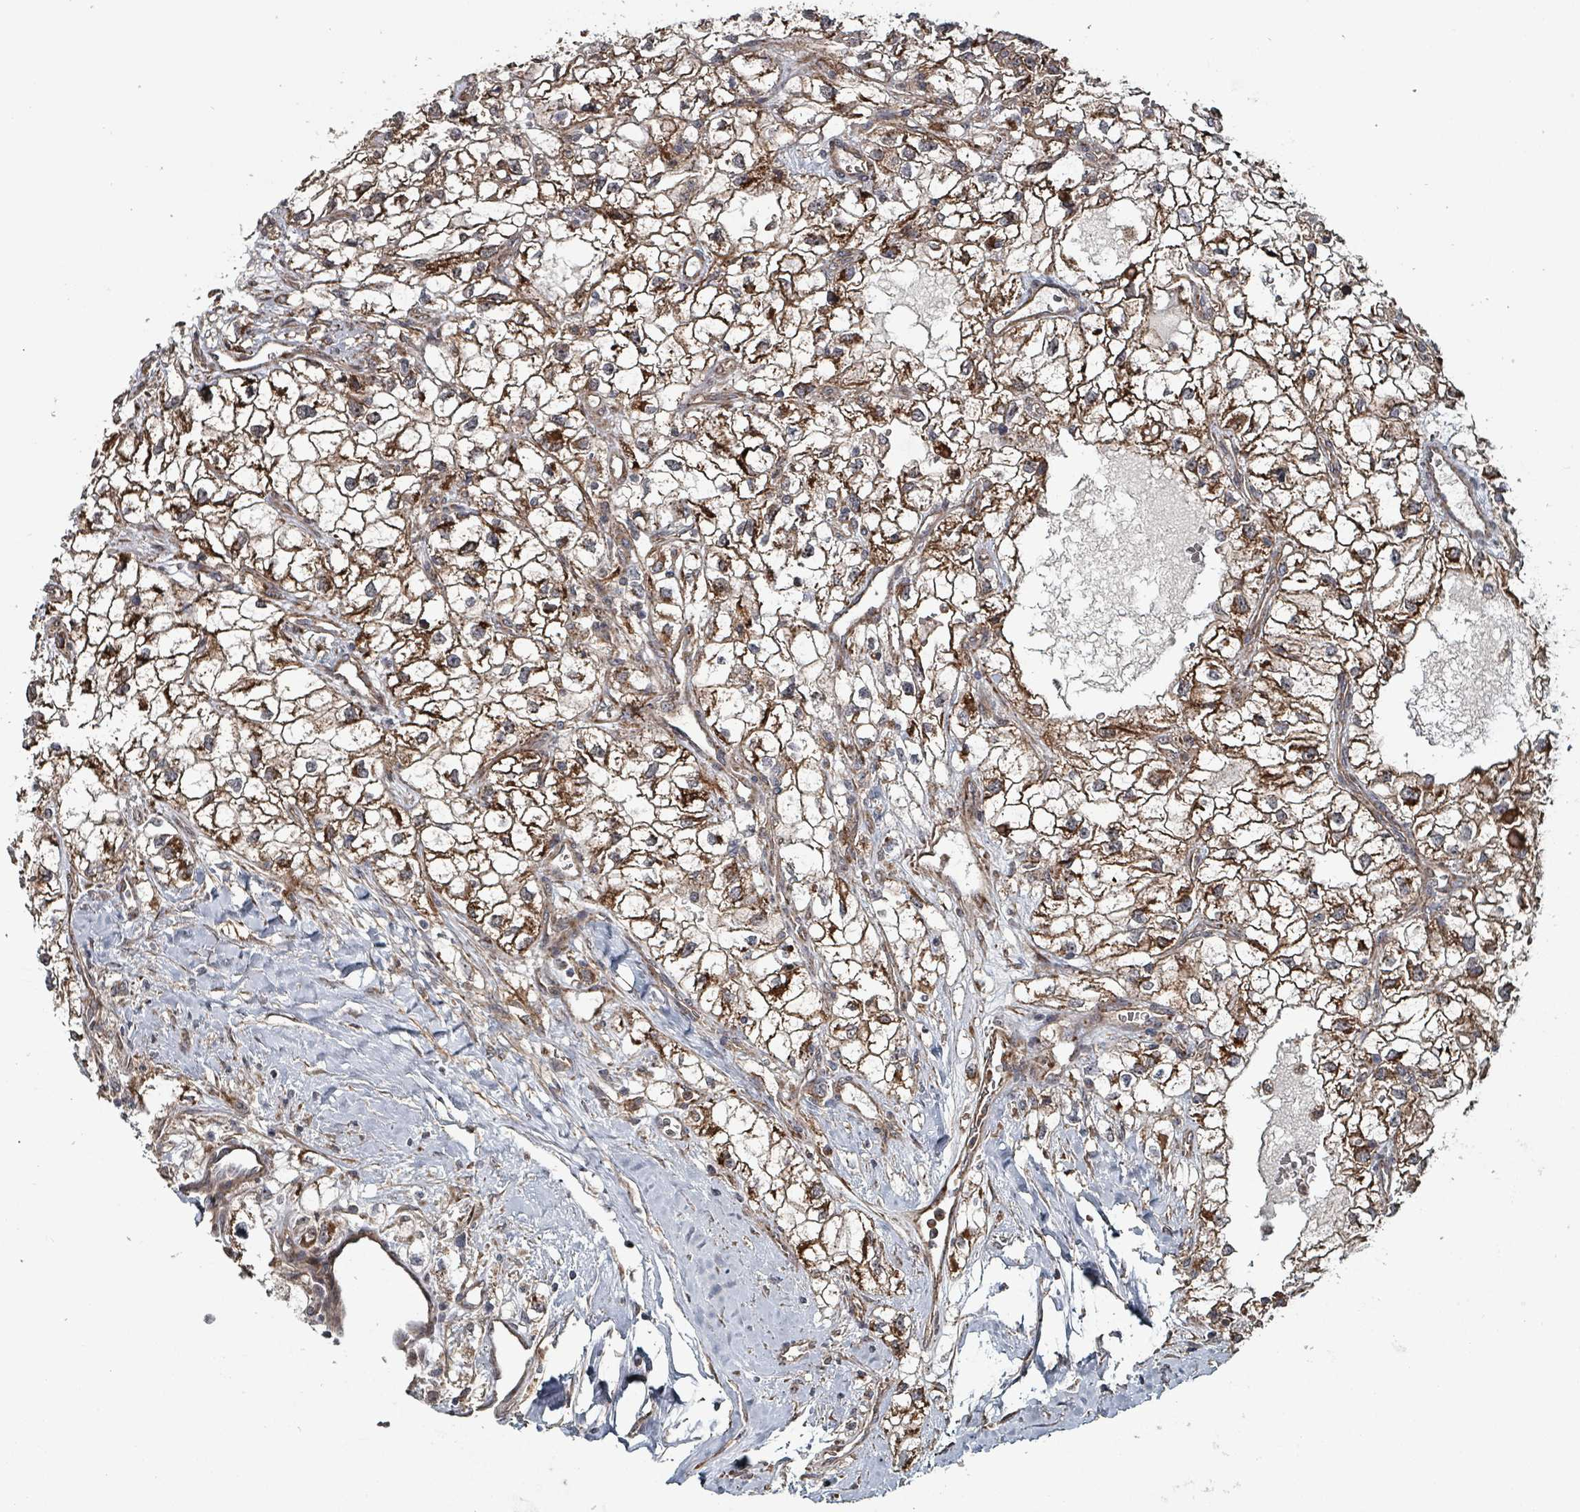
{"staining": {"intensity": "strong", "quantity": ">75%", "location": "cytoplasmic/membranous"}, "tissue": "renal cancer", "cell_type": "Tumor cells", "image_type": "cancer", "snomed": [{"axis": "morphology", "description": "Adenocarcinoma, NOS"}, {"axis": "topography", "description": "Kidney"}], "caption": "A brown stain shows strong cytoplasmic/membranous expression of a protein in human adenocarcinoma (renal) tumor cells. (brown staining indicates protein expression, while blue staining denotes nuclei).", "gene": "MRPL4", "patient": {"sex": "male", "age": 59}}